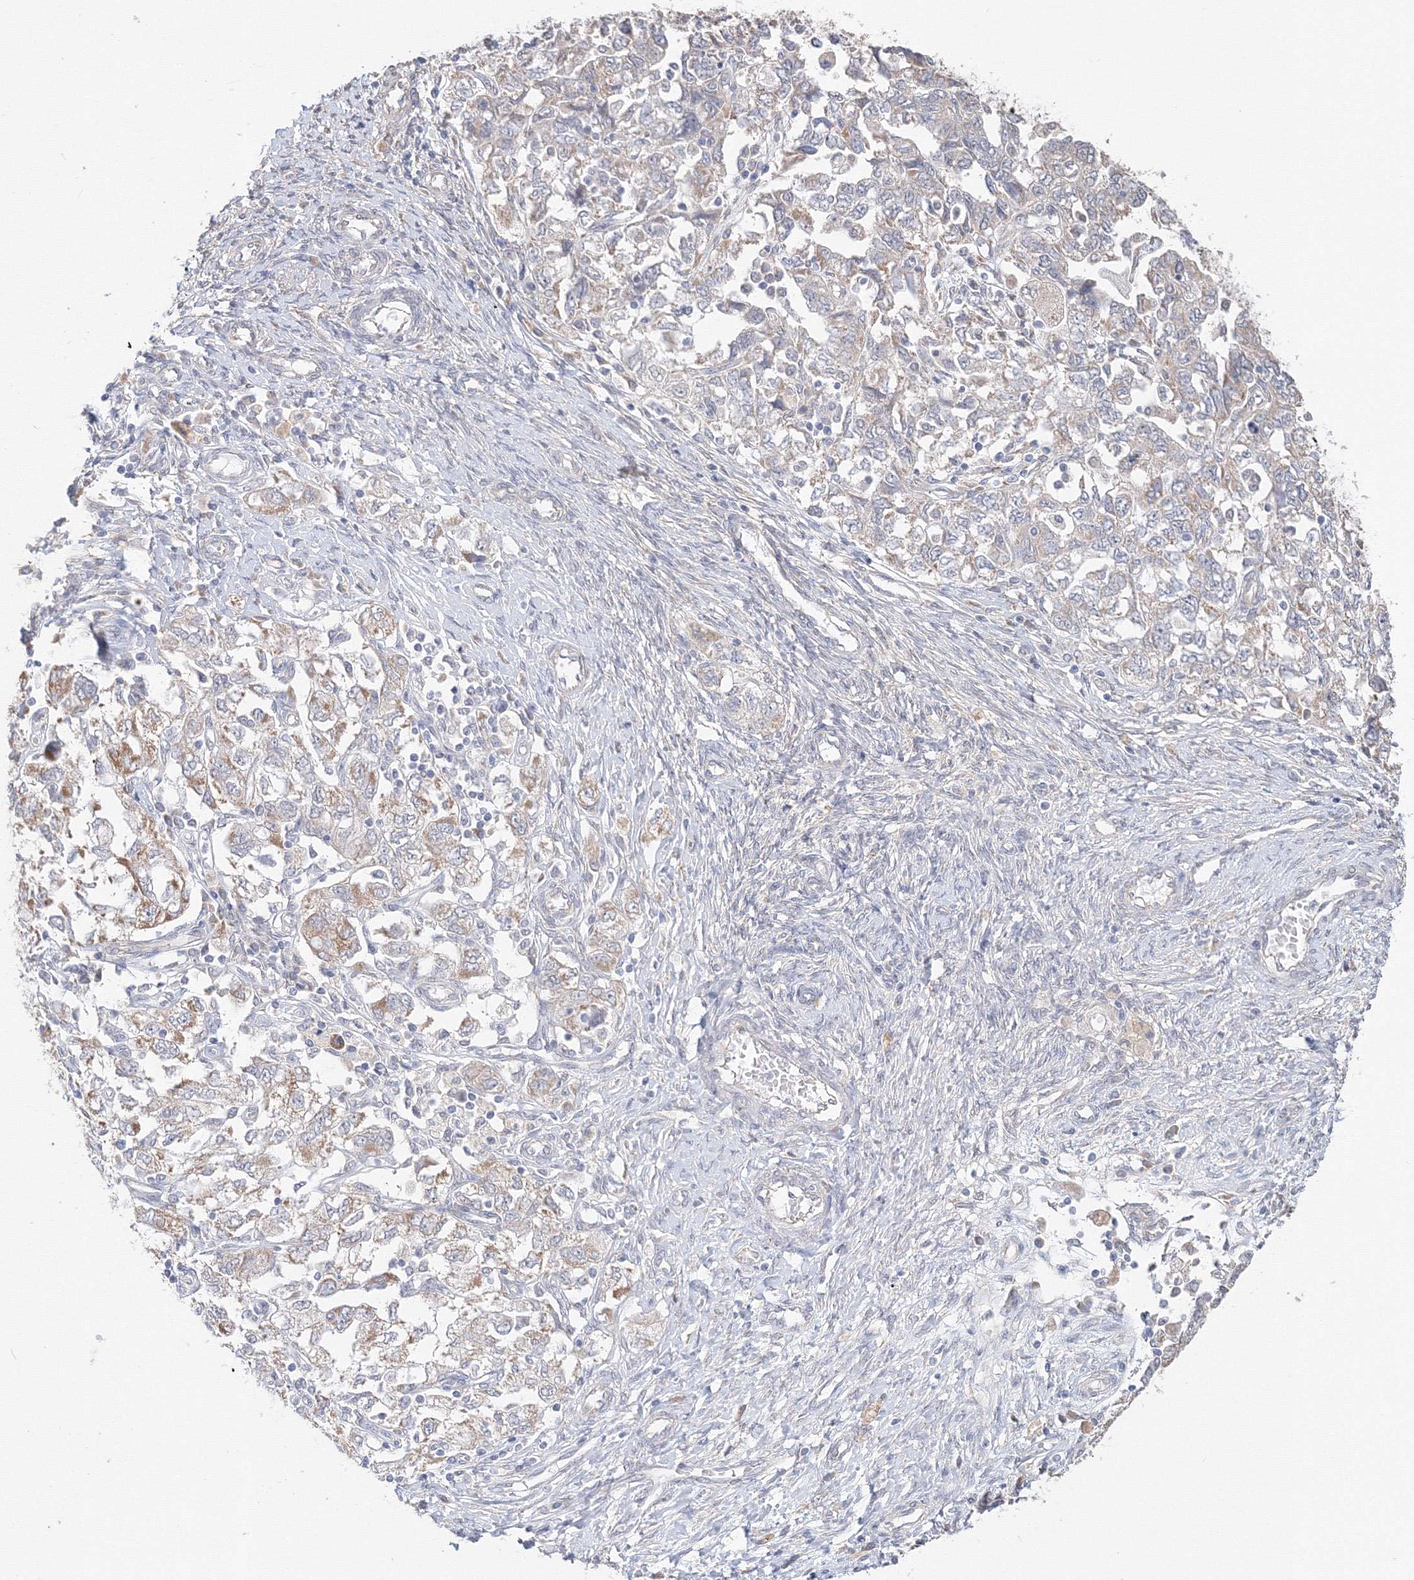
{"staining": {"intensity": "weak", "quantity": "<25%", "location": "cytoplasmic/membranous"}, "tissue": "ovarian cancer", "cell_type": "Tumor cells", "image_type": "cancer", "snomed": [{"axis": "morphology", "description": "Carcinoma, NOS"}, {"axis": "morphology", "description": "Cystadenocarcinoma, serous, NOS"}, {"axis": "topography", "description": "Ovary"}], "caption": "A high-resolution histopathology image shows immunohistochemistry (IHC) staining of carcinoma (ovarian), which reveals no significant expression in tumor cells.", "gene": "DHRS12", "patient": {"sex": "female", "age": 69}}